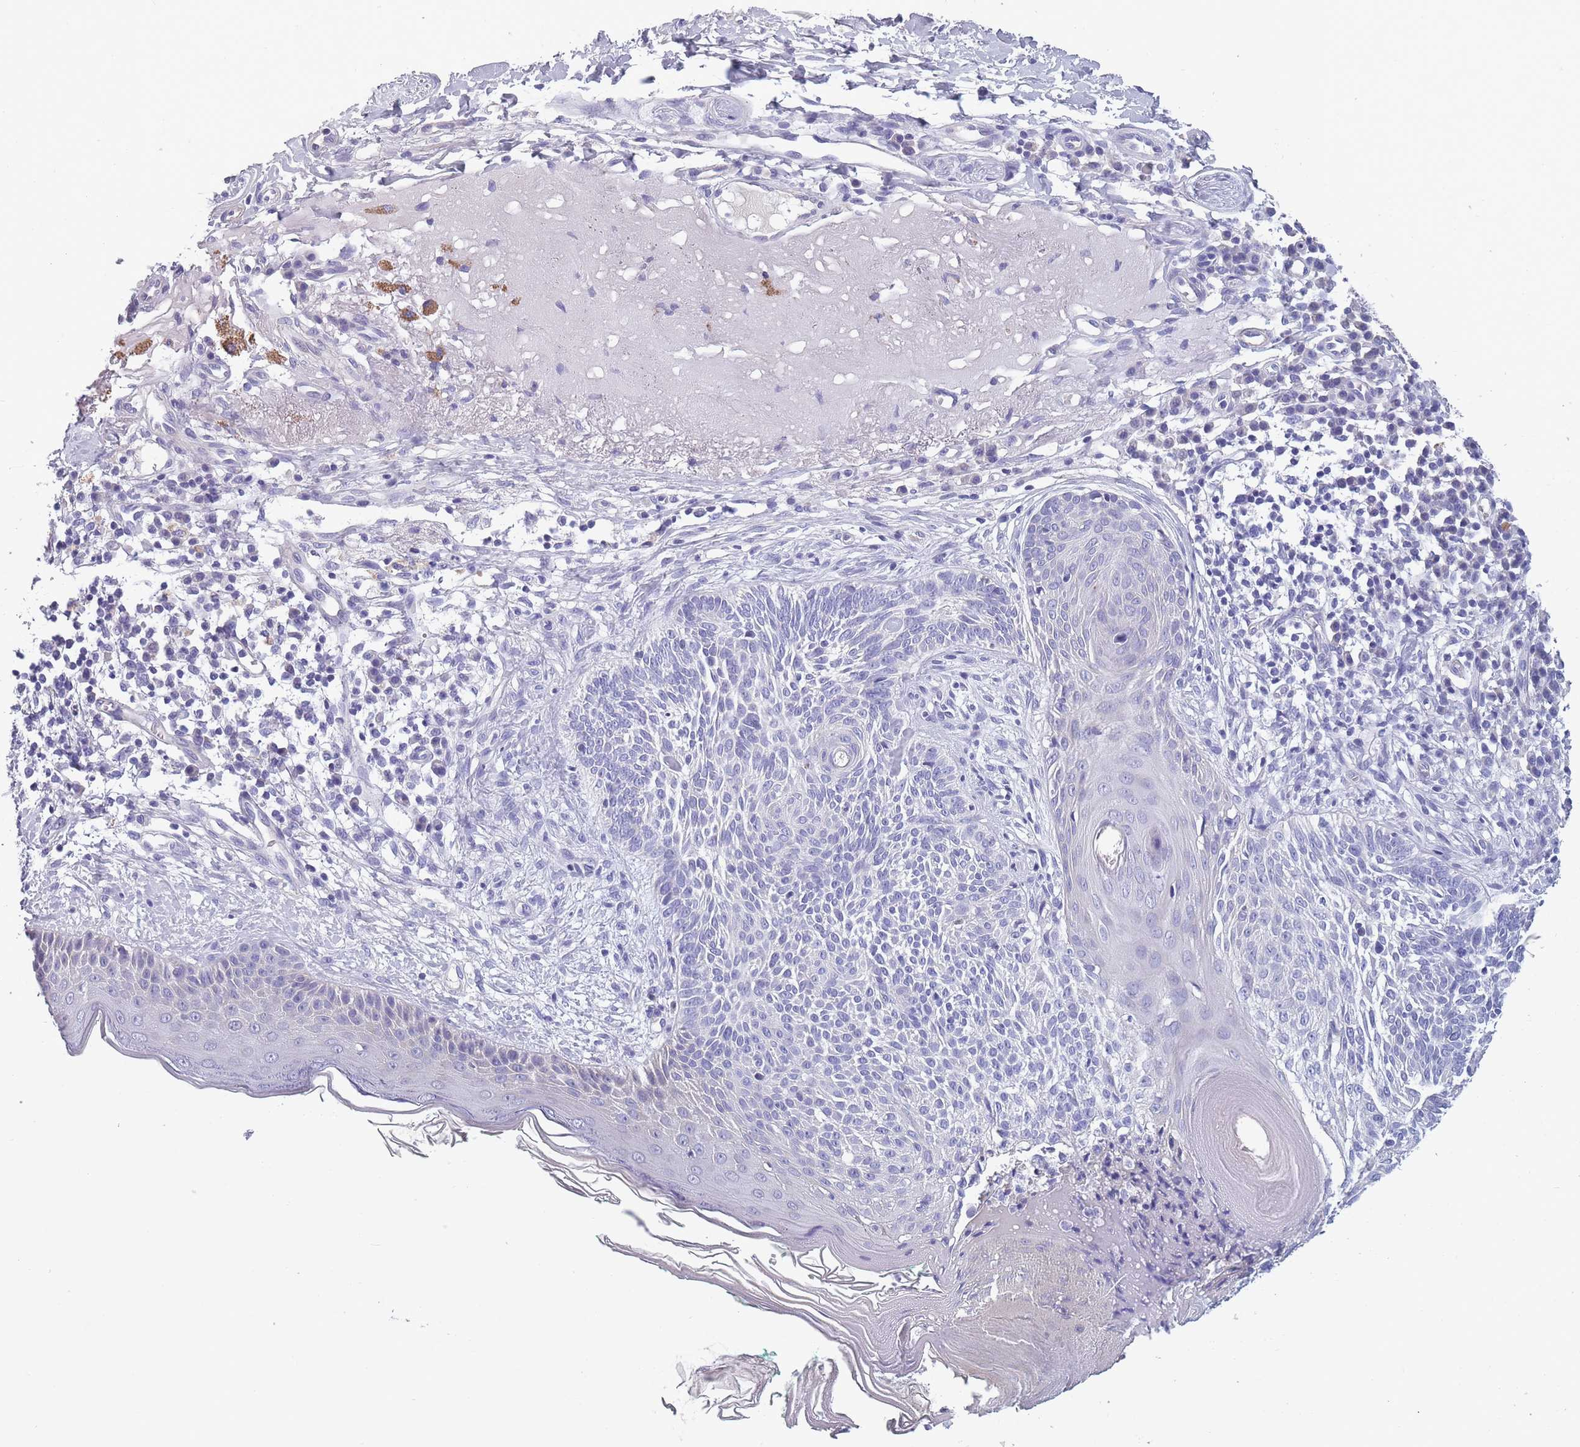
{"staining": {"intensity": "negative", "quantity": "none", "location": "none"}, "tissue": "skin cancer", "cell_type": "Tumor cells", "image_type": "cancer", "snomed": [{"axis": "morphology", "description": "Basal cell carcinoma"}, {"axis": "topography", "description": "Skin"}], "caption": "Skin cancer (basal cell carcinoma) stained for a protein using immunohistochemistry (IHC) reveals no expression tumor cells.", "gene": "OR4C5", "patient": {"sex": "male", "age": 72}}